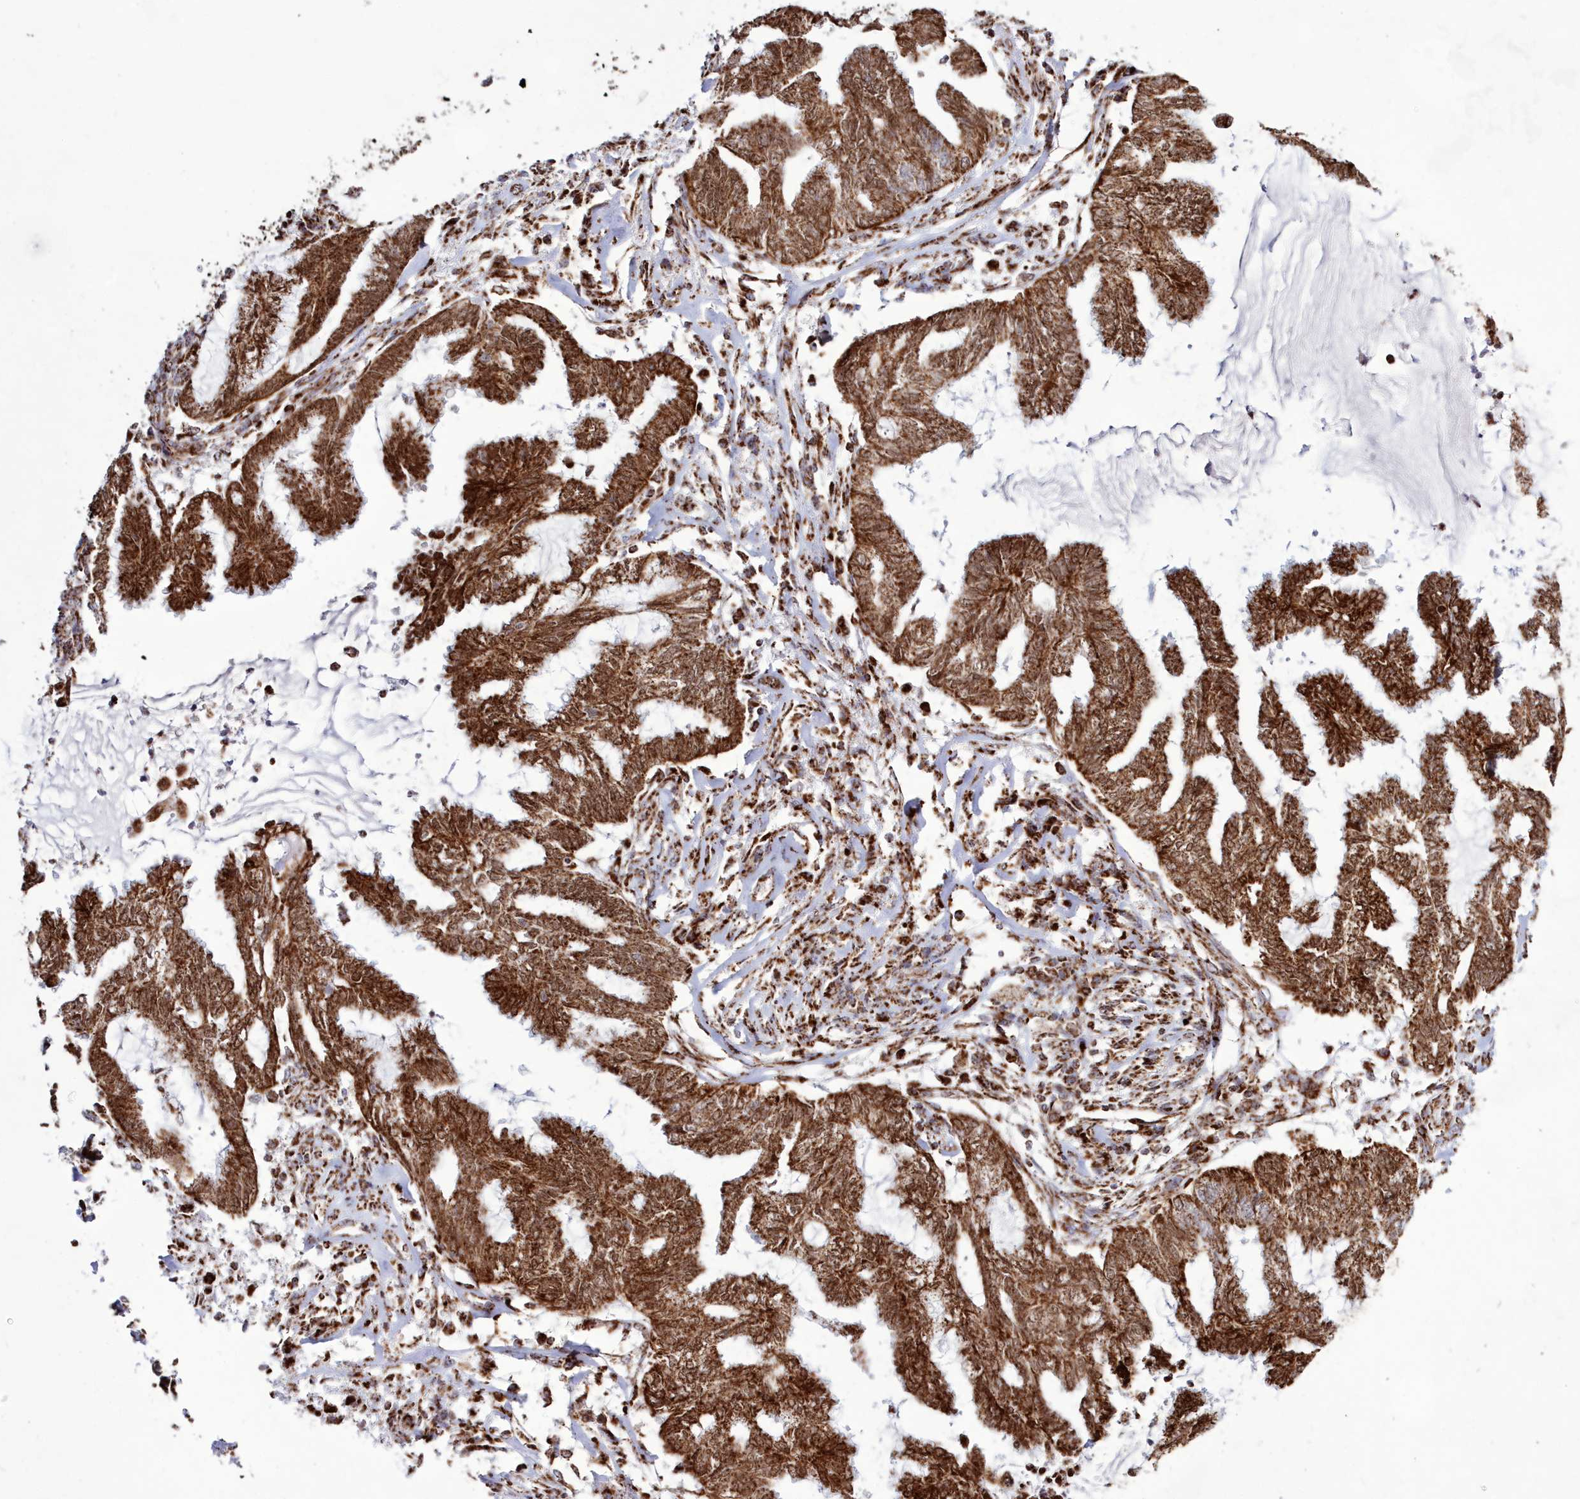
{"staining": {"intensity": "strong", "quantity": ">75%", "location": "cytoplasmic/membranous,nuclear"}, "tissue": "endometrial cancer", "cell_type": "Tumor cells", "image_type": "cancer", "snomed": [{"axis": "morphology", "description": "Adenocarcinoma, NOS"}, {"axis": "topography", "description": "Endometrium"}], "caption": "This is a micrograph of immunohistochemistry (IHC) staining of endometrial adenocarcinoma, which shows strong expression in the cytoplasmic/membranous and nuclear of tumor cells.", "gene": "HADHB", "patient": {"sex": "female", "age": 86}}